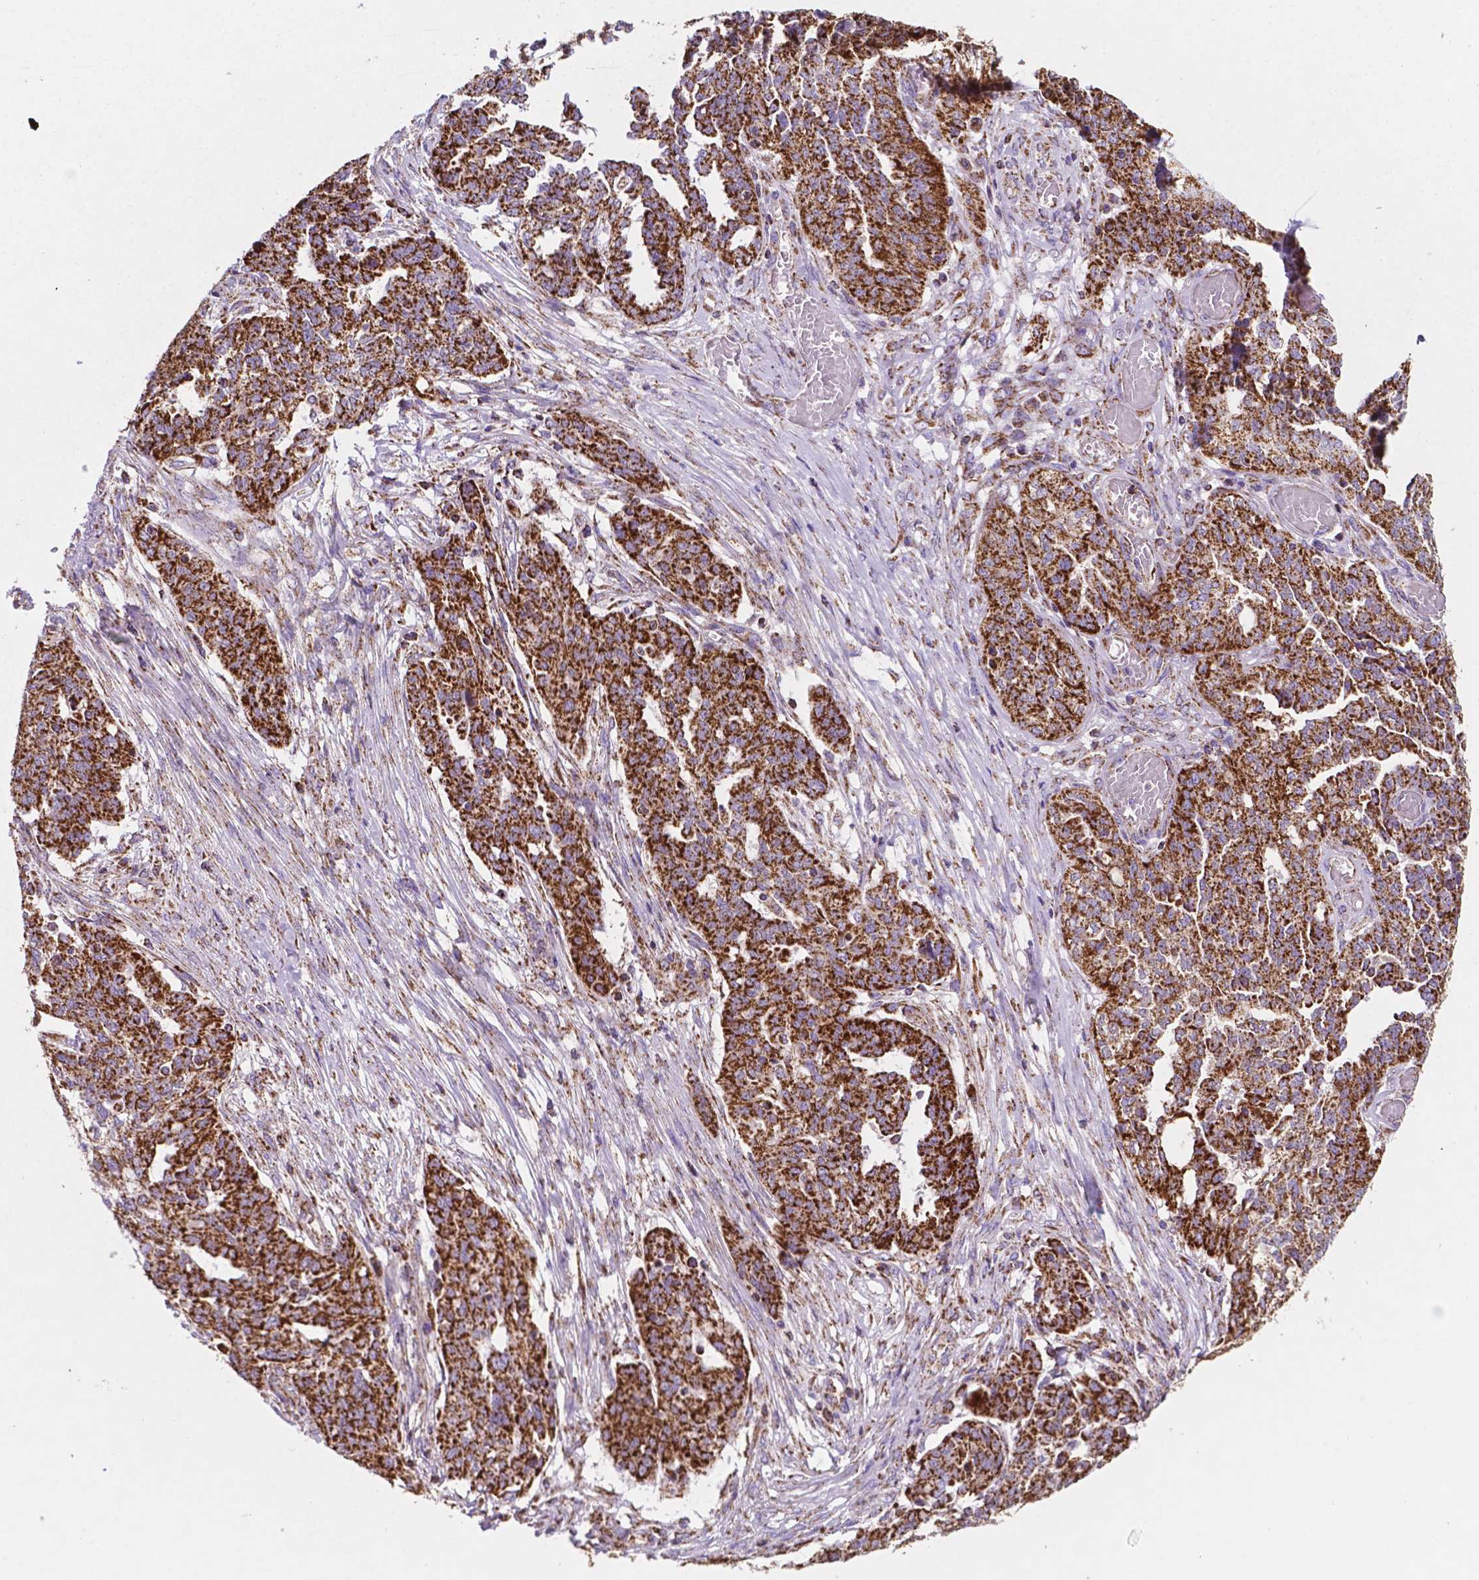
{"staining": {"intensity": "strong", "quantity": ">75%", "location": "cytoplasmic/membranous"}, "tissue": "ovarian cancer", "cell_type": "Tumor cells", "image_type": "cancer", "snomed": [{"axis": "morphology", "description": "Cystadenocarcinoma, serous, NOS"}, {"axis": "topography", "description": "Ovary"}], "caption": "Immunohistochemical staining of human serous cystadenocarcinoma (ovarian) shows high levels of strong cytoplasmic/membranous protein positivity in approximately >75% of tumor cells. Using DAB (brown) and hematoxylin (blue) stains, captured at high magnification using brightfield microscopy.", "gene": "HSPD1", "patient": {"sex": "female", "age": 67}}